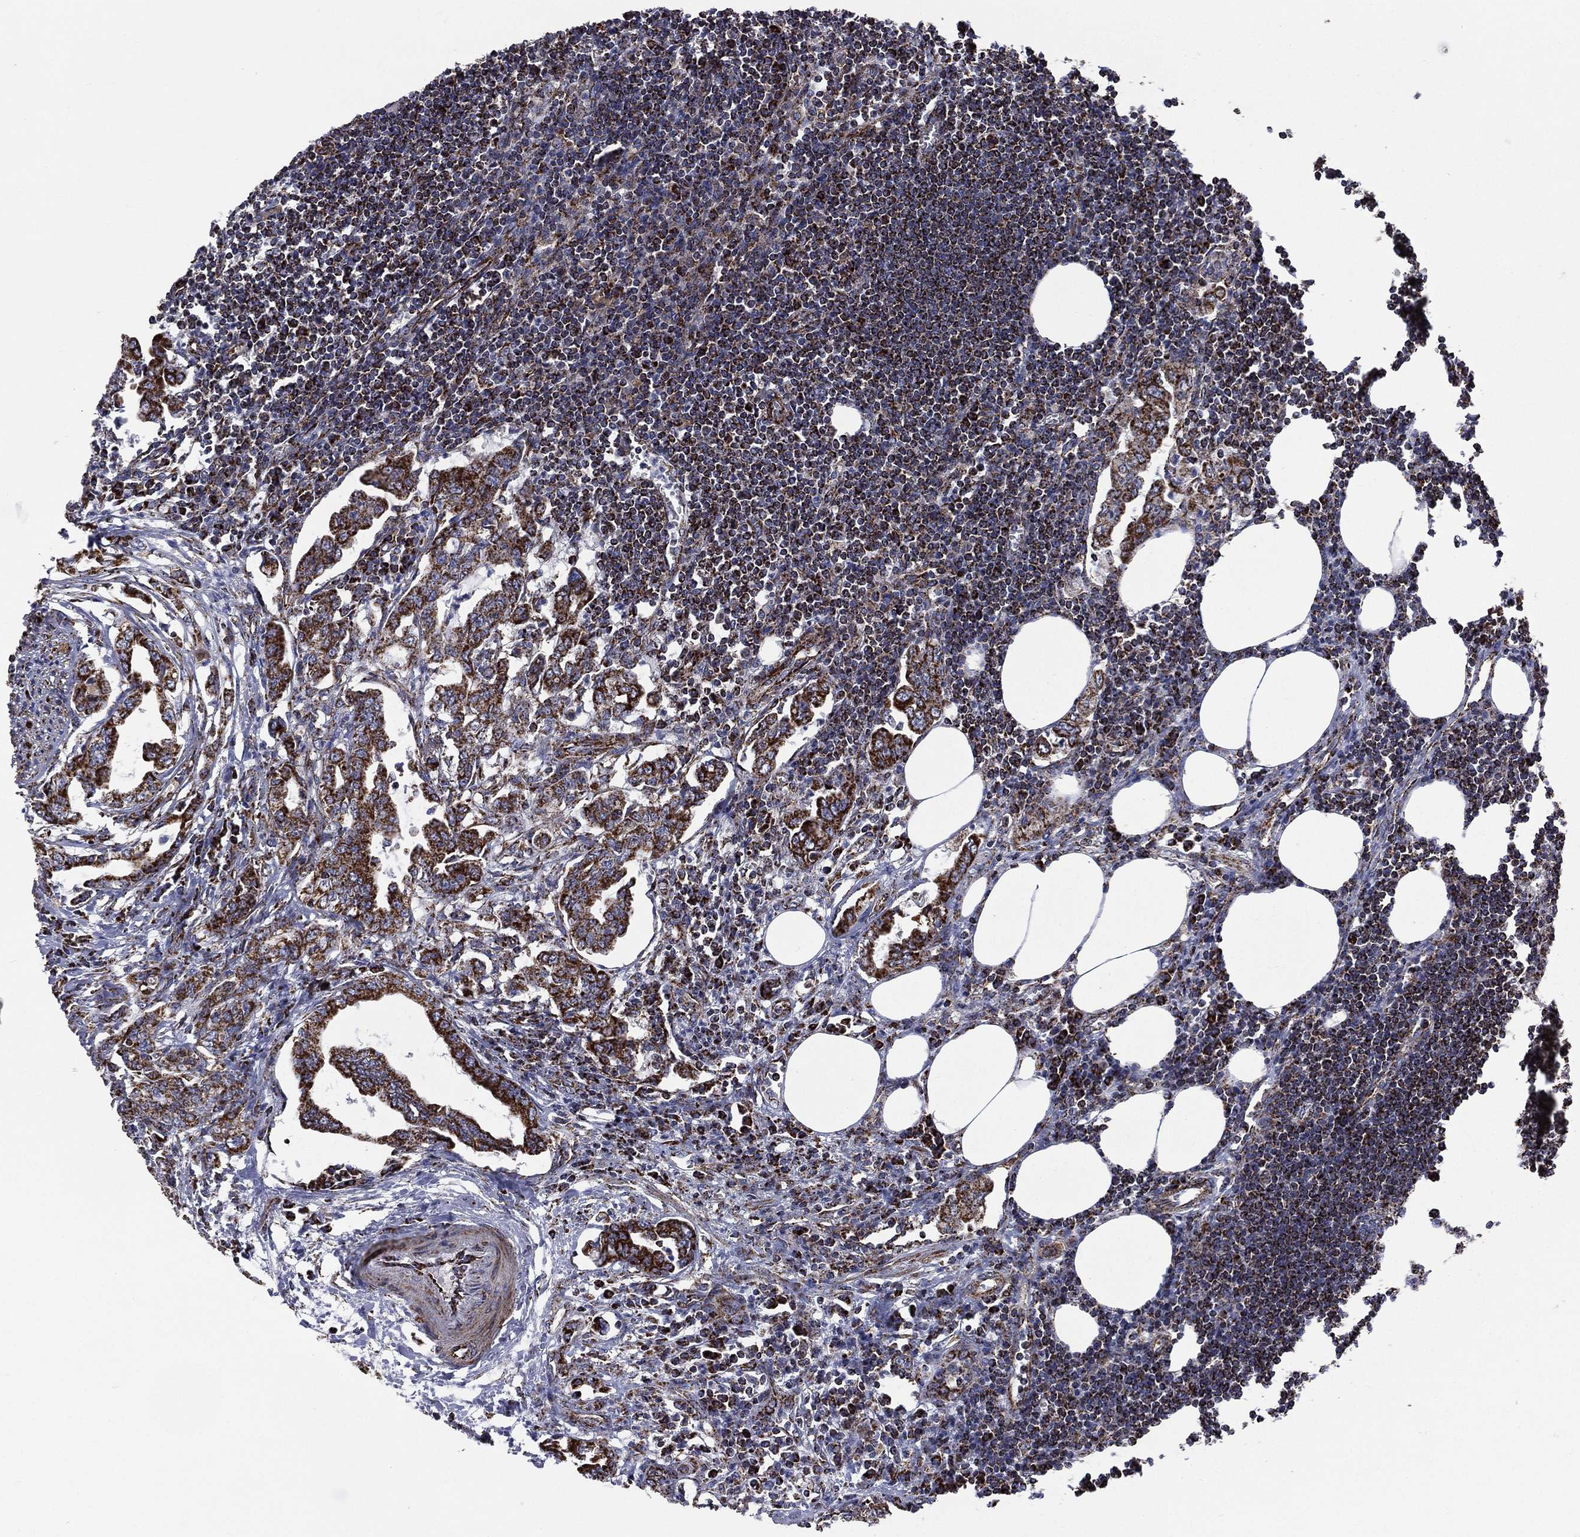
{"staining": {"intensity": "strong", "quantity": "25%-75%", "location": "cytoplasmic/membranous"}, "tissue": "lymph node", "cell_type": "Non-germinal center cells", "image_type": "normal", "snomed": [{"axis": "morphology", "description": "Normal tissue, NOS"}, {"axis": "topography", "description": "Lymph node"}], "caption": "Protein staining of benign lymph node demonstrates strong cytoplasmic/membranous staining in approximately 25%-75% of non-germinal center cells.", "gene": "GOT2", "patient": {"sex": "female", "age": 67}}